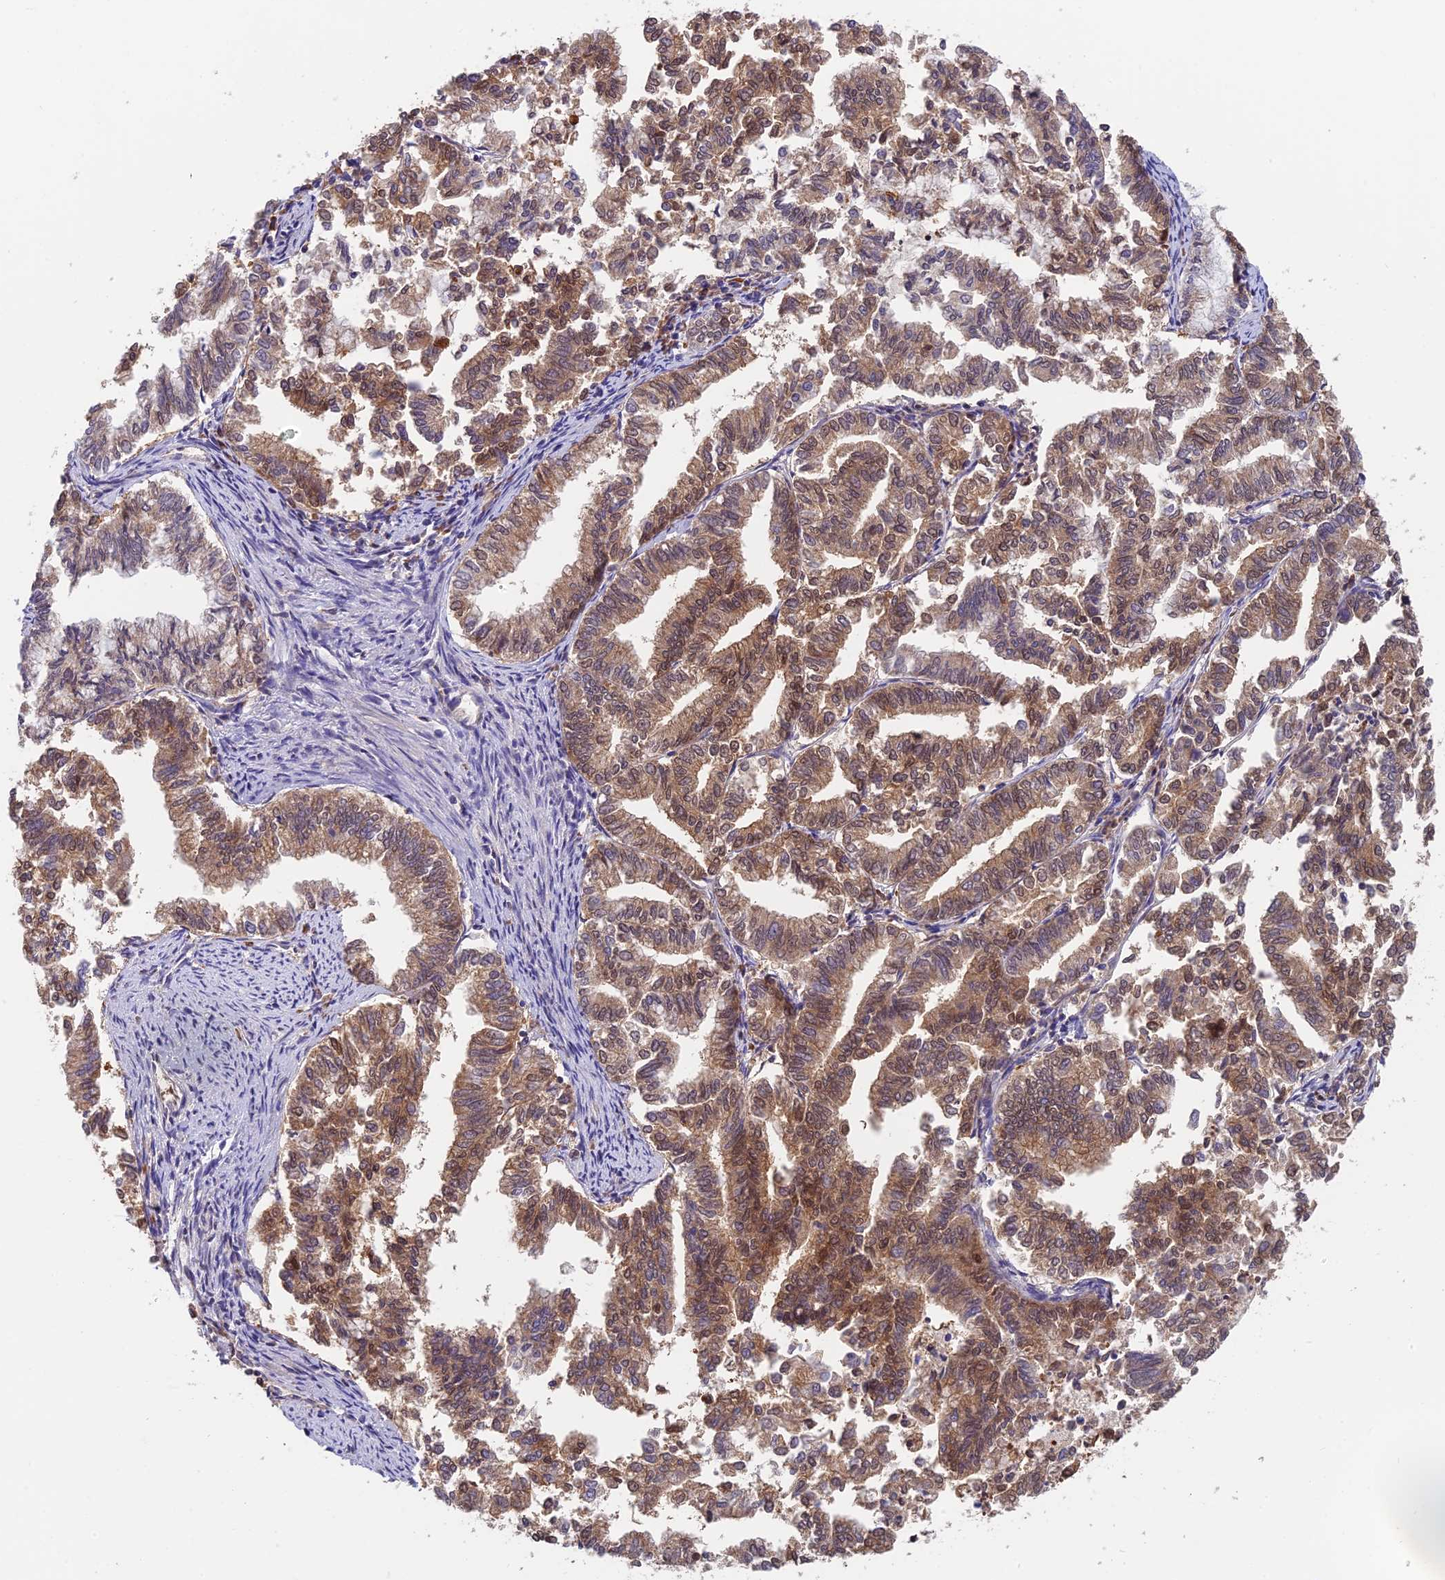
{"staining": {"intensity": "moderate", "quantity": ">75%", "location": "cytoplasmic/membranous,nuclear"}, "tissue": "endometrial cancer", "cell_type": "Tumor cells", "image_type": "cancer", "snomed": [{"axis": "morphology", "description": "Adenocarcinoma, NOS"}, {"axis": "topography", "description": "Endometrium"}], "caption": "Immunohistochemistry (IHC) staining of adenocarcinoma (endometrial), which shows medium levels of moderate cytoplasmic/membranous and nuclear expression in about >75% of tumor cells indicating moderate cytoplasmic/membranous and nuclear protein positivity. The staining was performed using DAB (brown) for protein detection and nuclei were counterstained in hematoxylin (blue).", "gene": "IPO5", "patient": {"sex": "female", "age": 79}}